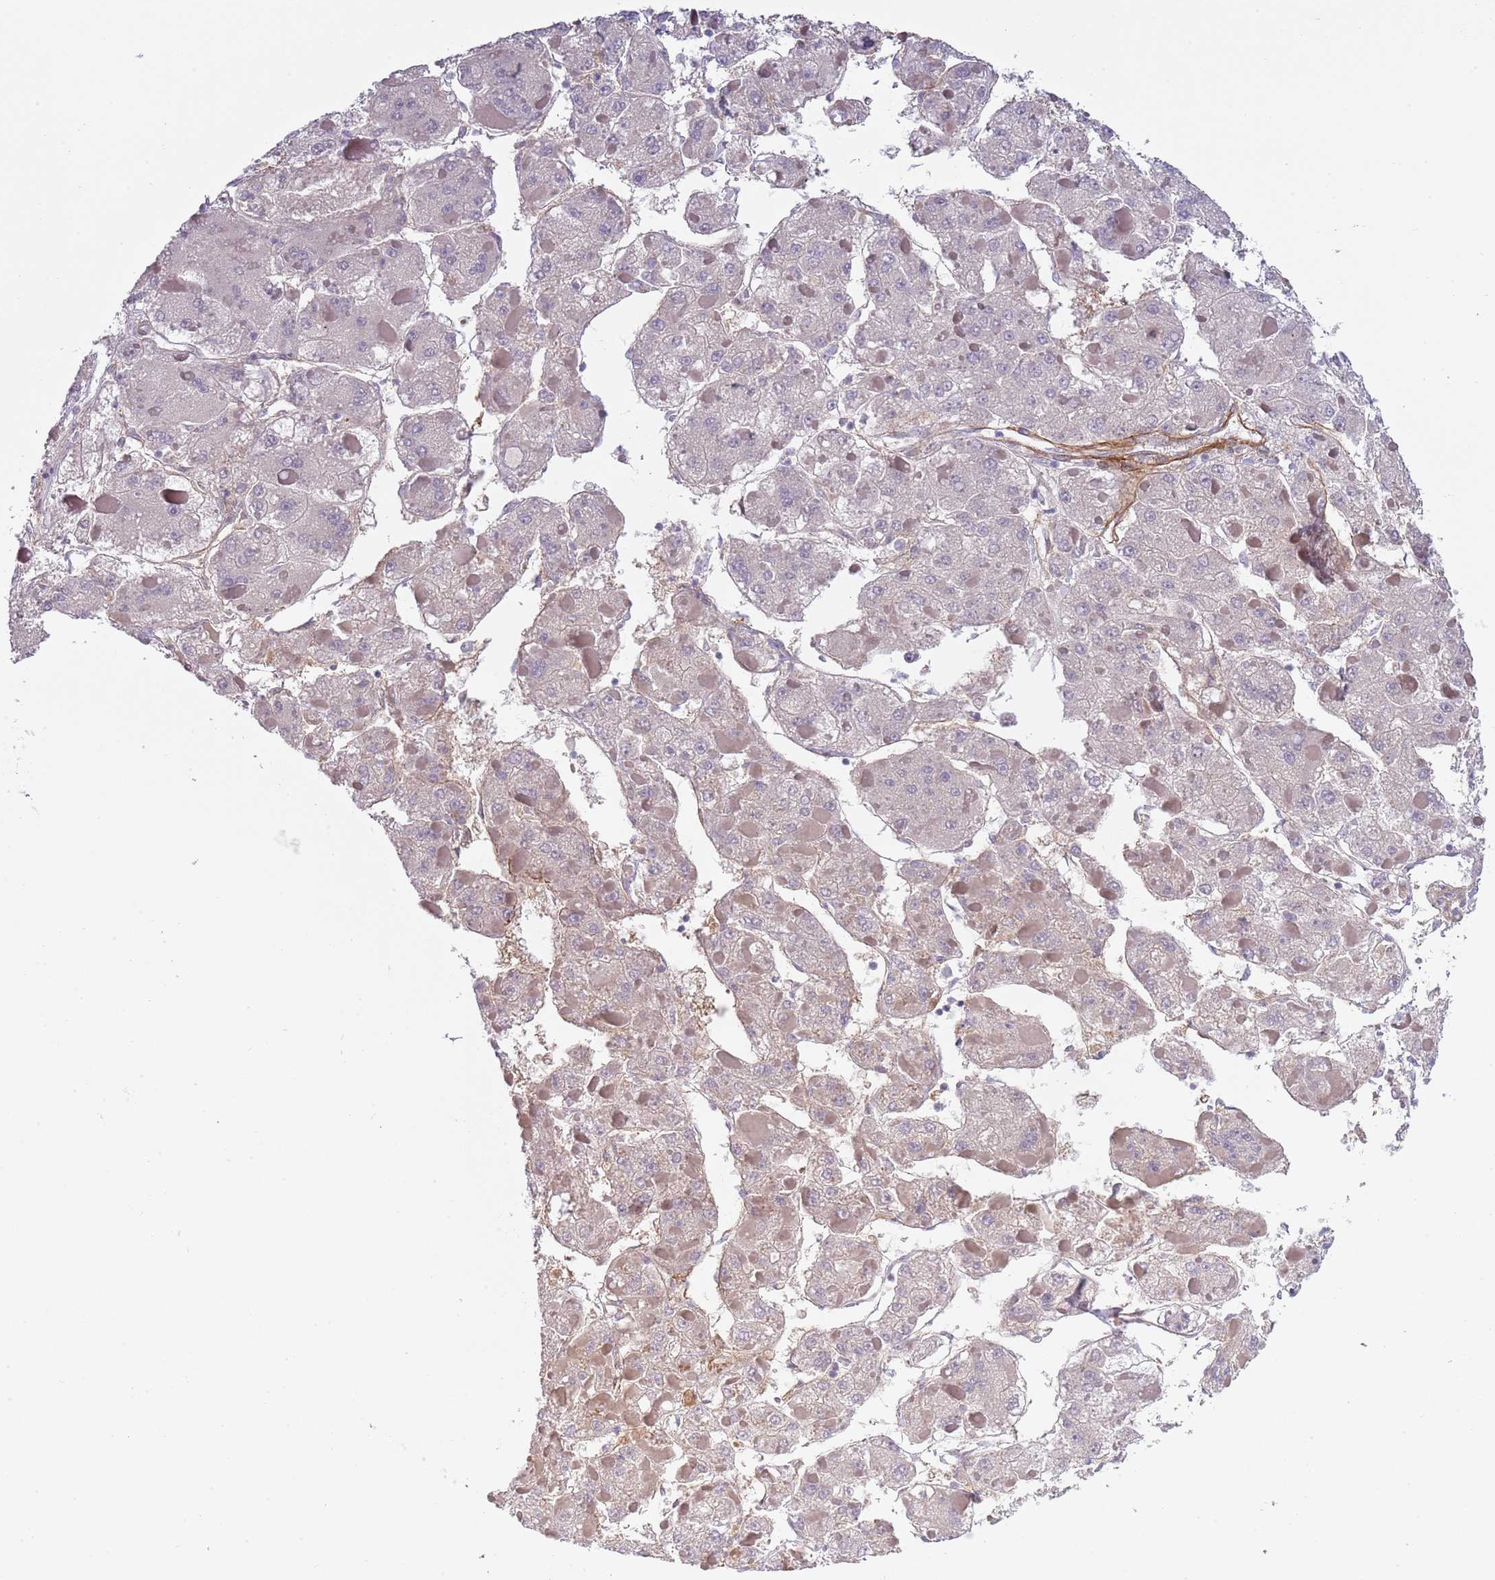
{"staining": {"intensity": "weak", "quantity": "<25%", "location": "cytoplasmic/membranous"}, "tissue": "liver cancer", "cell_type": "Tumor cells", "image_type": "cancer", "snomed": [{"axis": "morphology", "description": "Carcinoma, Hepatocellular, NOS"}, {"axis": "topography", "description": "Liver"}], "caption": "The immunohistochemistry (IHC) photomicrograph has no significant staining in tumor cells of hepatocellular carcinoma (liver) tissue.", "gene": "TINAGL1", "patient": {"sex": "female", "age": 73}}